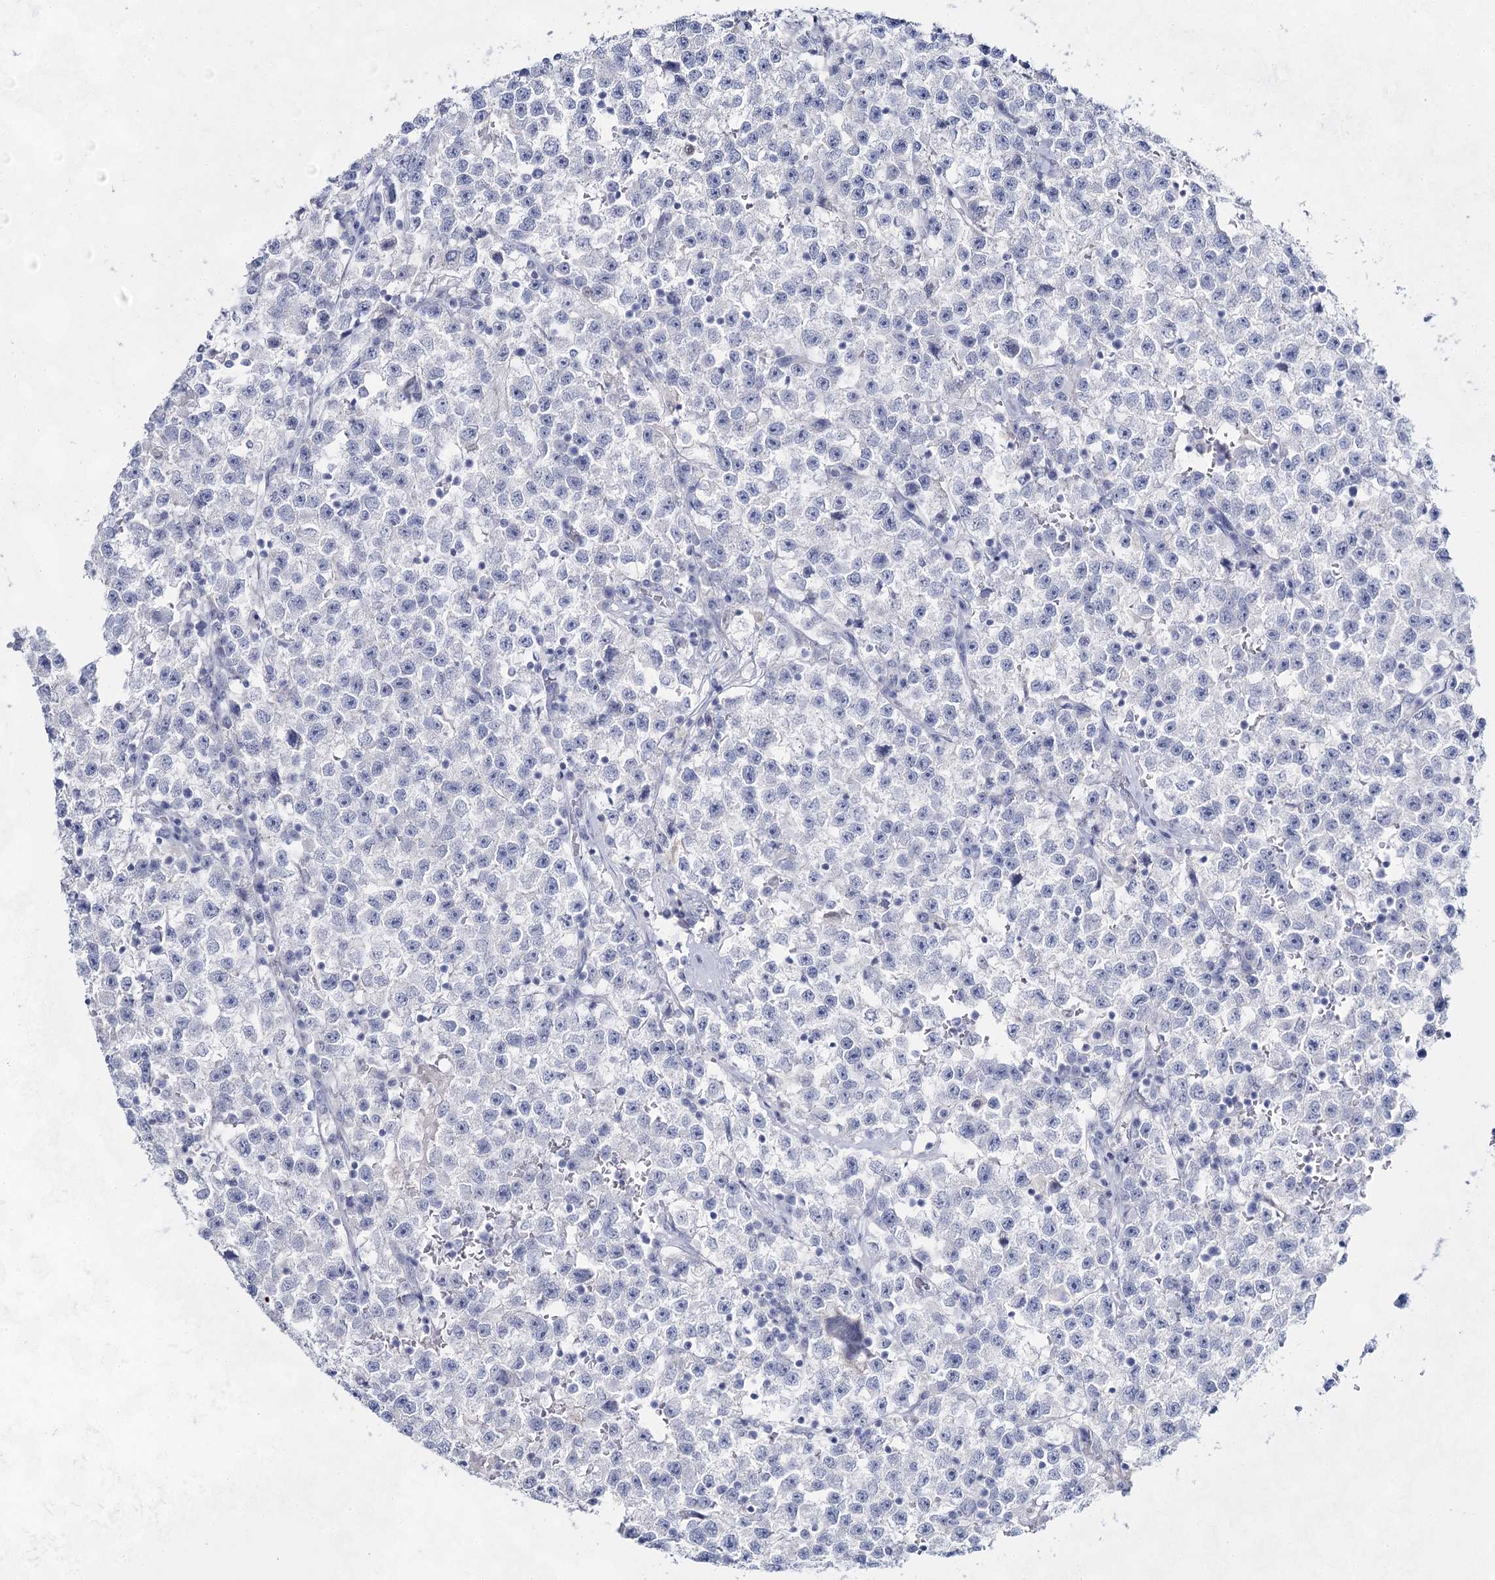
{"staining": {"intensity": "negative", "quantity": "none", "location": "none"}, "tissue": "testis cancer", "cell_type": "Tumor cells", "image_type": "cancer", "snomed": [{"axis": "morphology", "description": "Seminoma, NOS"}, {"axis": "topography", "description": "Testis"}], "caption": "IHC histopathology image of human testis cancer stained for a protein (brown), which exhibits no expression in tumor cells.", "gene": "SLC17A2", "patient": {"sex": "male", "age": 22}}